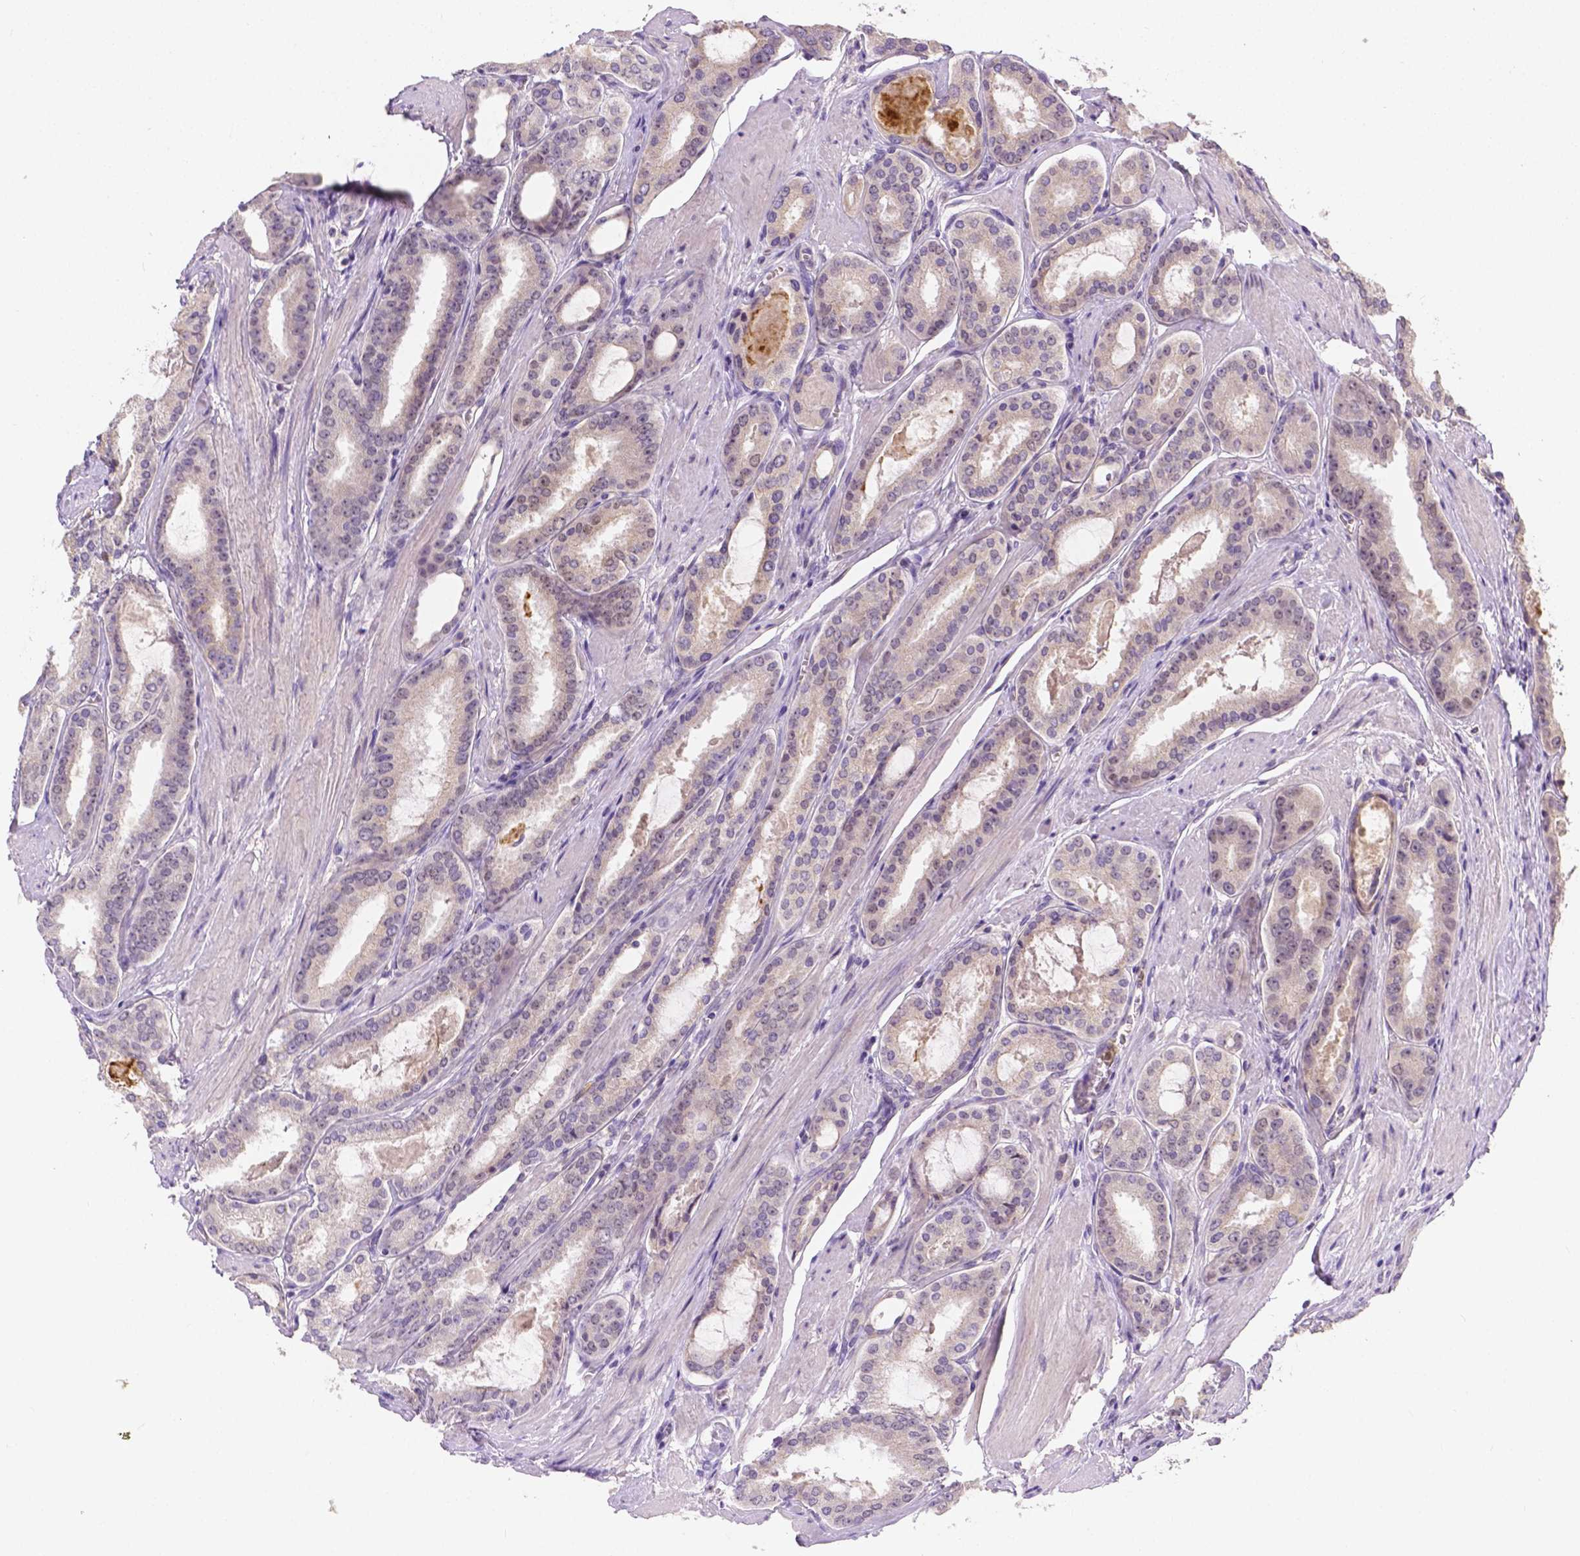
{"staining": {"intensity": "negative", "quantity": "none", "location": "none"}, "tissue": "prostate cancer", "cell_type": "Tumor cells", "image_type": "cancer", "snomed": [{"axis": "morphology", "description": "Adenocarcinoma, High grade"}, {"axis": "topography", "description": "Prostate"}], "caption": "This is an immunohistochemistry image of human adenocarcinoma (high-grade) (prostate). There is no staining in tumor cells.", "gene": "ZNRD2", "patient": {"sex": "male", "age": 63}}